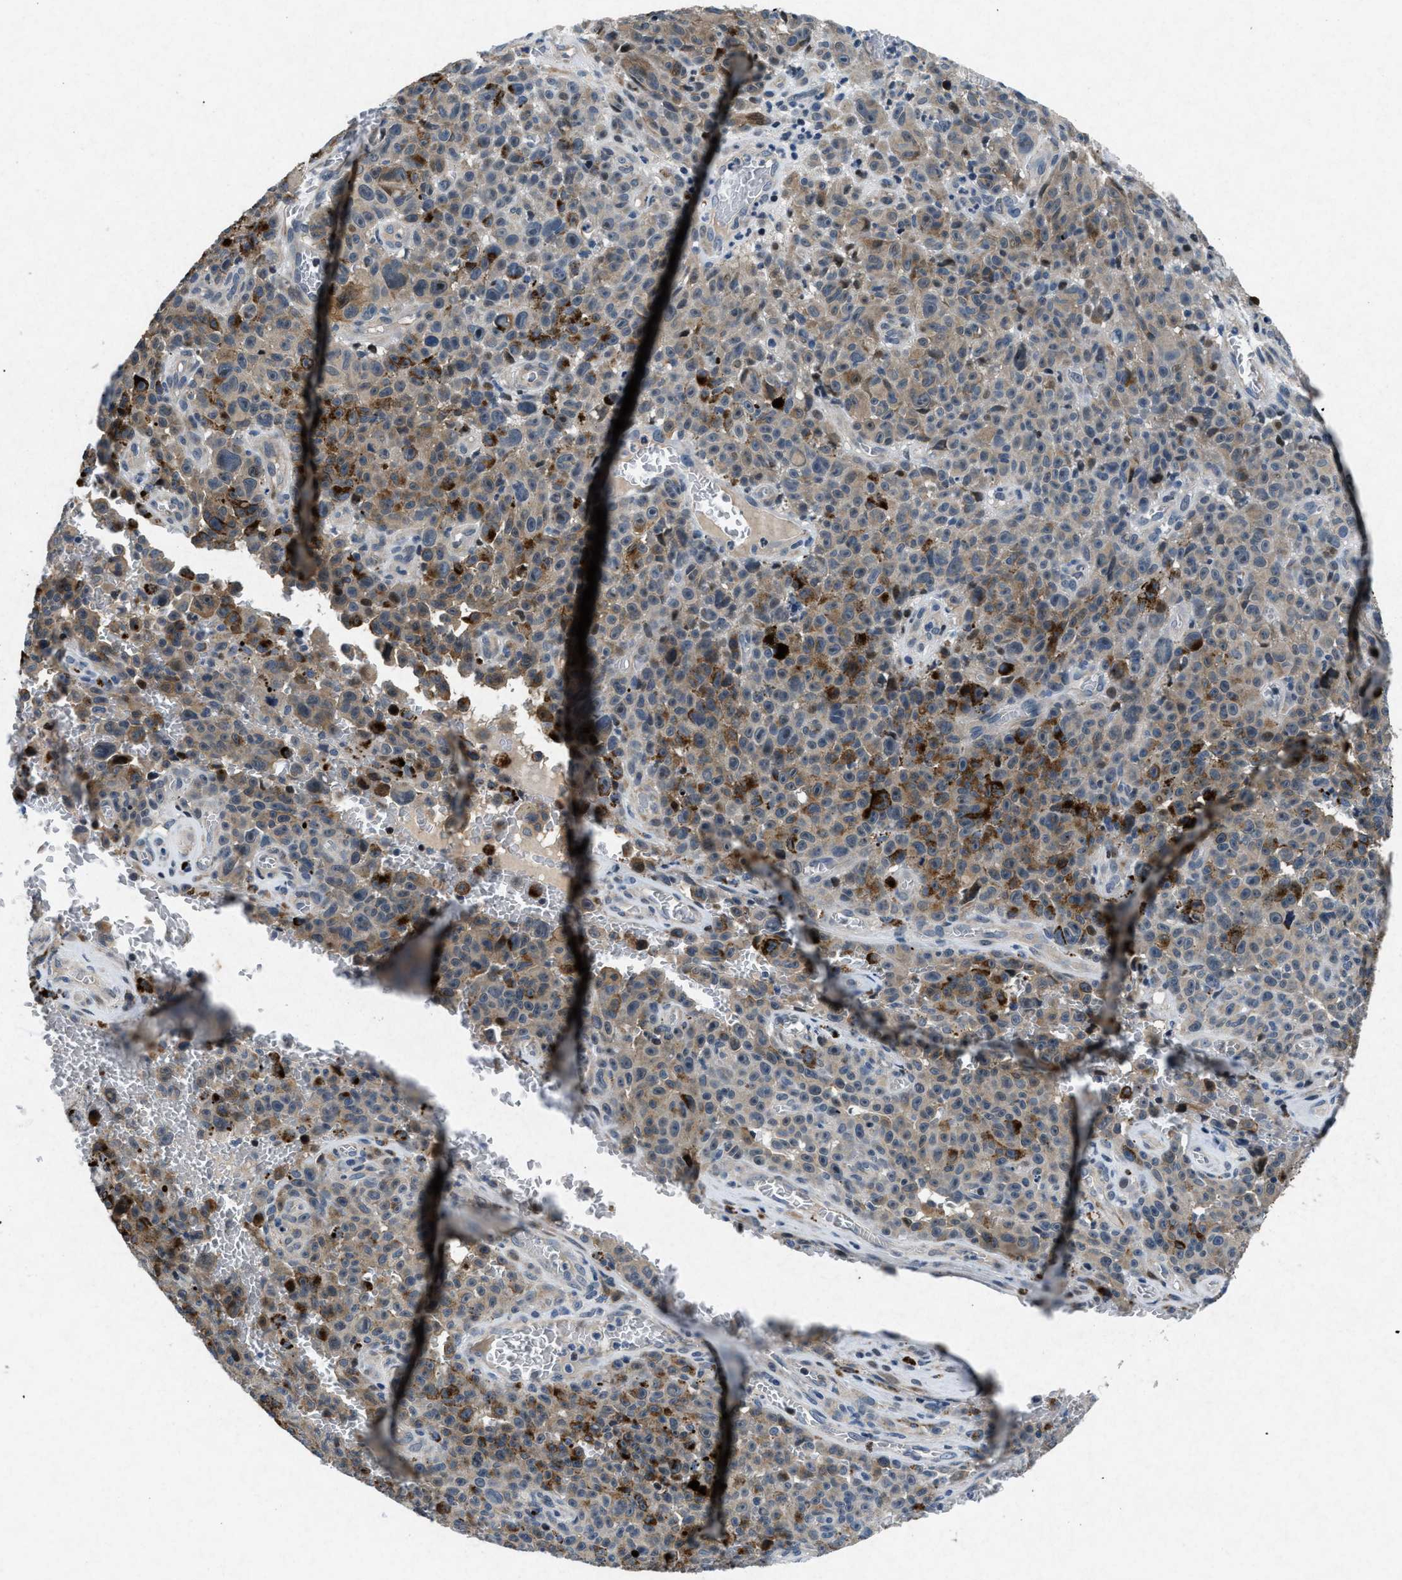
{"staining": {"intensity": "moderate", "quantity": "25%-75%", "location": "cytoplasmic/membranous"}, "tissue": "melanoma", "cell_type": "Tumor cells", "image_type": "cancer", "snomed": [{"axis": "morphology", "description": "Malignant melanoma, NOS"}, {"axis": "topography", "description": "Skin"}], "caption": "A micrograph of human melanoma stained for a protein demonstrates moderate cytoplasmic/membranous brown staining in tumor cells.", "gene": "PHLDA1", "patient": {"sex": "female", "age": 82}}